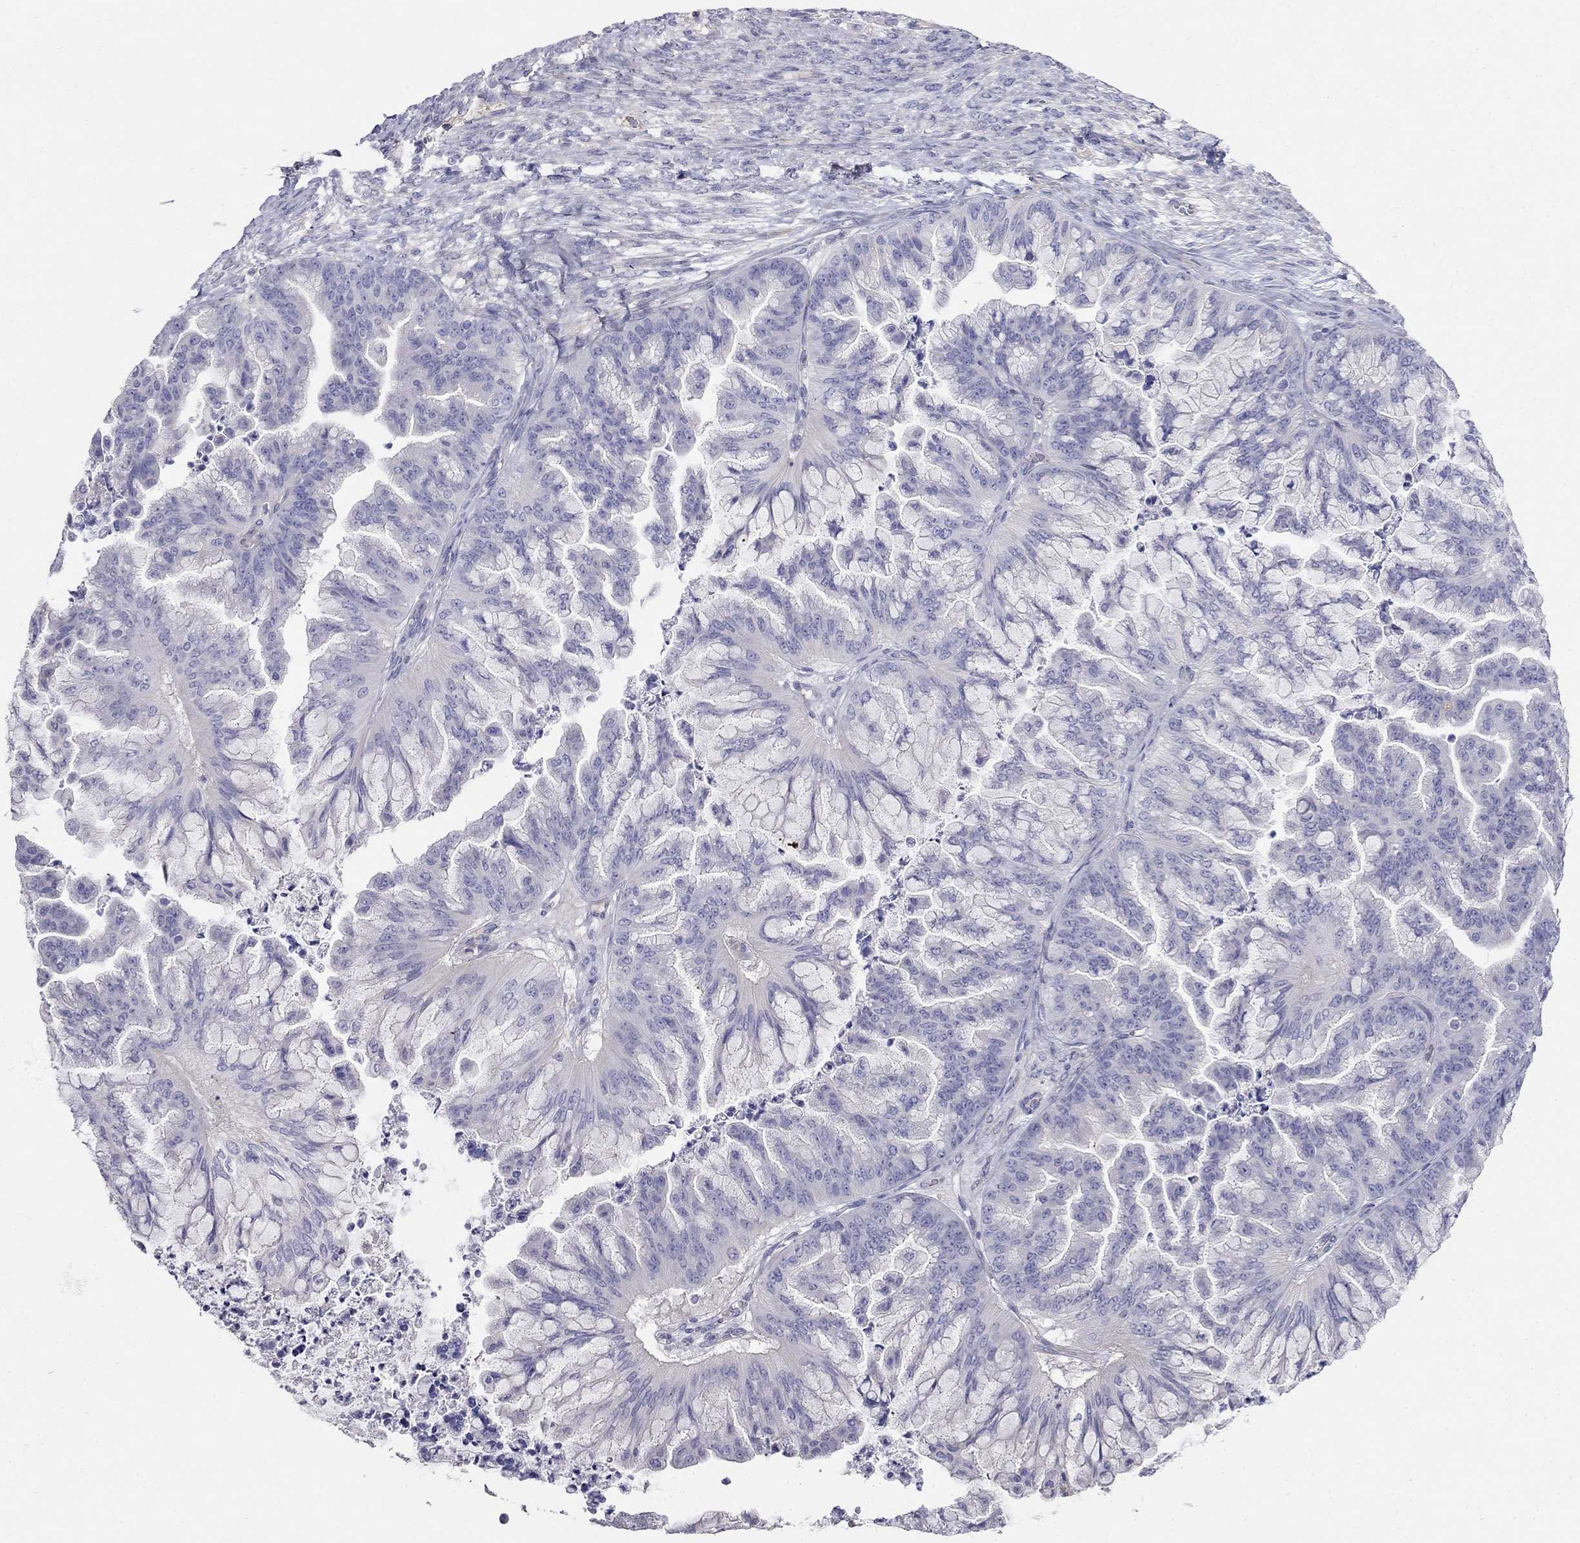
{"staining": {"intensity": "negative", "quantity": "none", "location": "none"}, "tissue": "ovarian cancer", "cell_type": "Tumor cells", "image_type": "cancer", "snomed": [{"axis": "morphology", "description": "Cystadenocarcinoma, mucinous, NOS"}, {"axis": "topography", "description": "Ovary"}], "caption": "A high-resolution micrograph shows immunohistochemistry staining of ovarian cancer (mucinous cystadenocarcinoma), which demonstrates no significant staining in tumor cells.", "gene": "LY6H", "patient": {"sex": "female", "age": 67}}